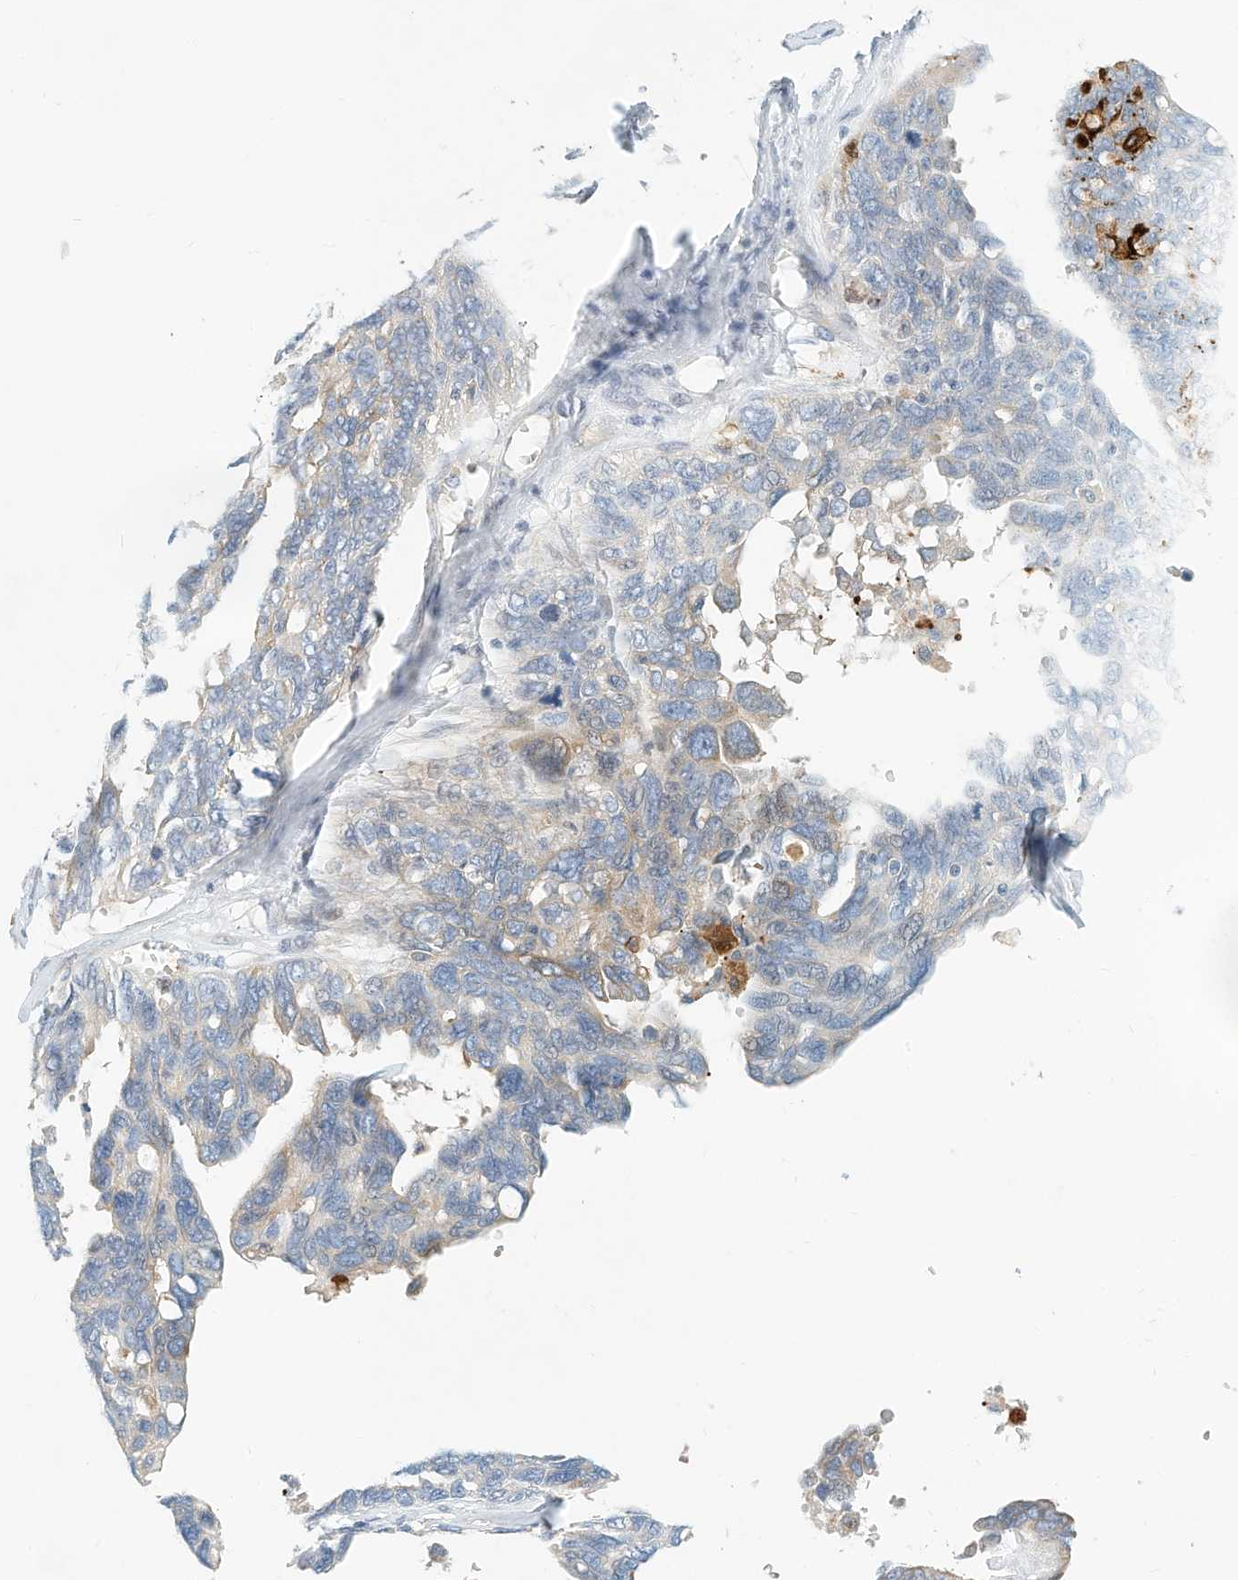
{"staining": {"intensity": "weak", "quantity": "<25%", "location": "cytoplasmic/membranous"}, "tissue": "ovarian cancer", "cell_type": "Tumor cells", "image_type": "cancer", "snomed": [{"axis": "morphology", "description": "Cystadenocarcinoma, serous, NOS"}, {"axis": "topography", "description": "Ovary"}], "caption": "High magnification brightfield microscopy of ovarian cancer stained with DAB (brown) and counterstained with hematoxylin (blue): tumor cells show no significant staining. The staining was performed using DAB (3,3'-diaminobenzidine) to visualize the protein expression in brown, while the nuclei were stained in blue with hematoxylin (Magnification: 20x).", "gene": "MICAL1", "patient": {"sex": "female", "age": 79}}